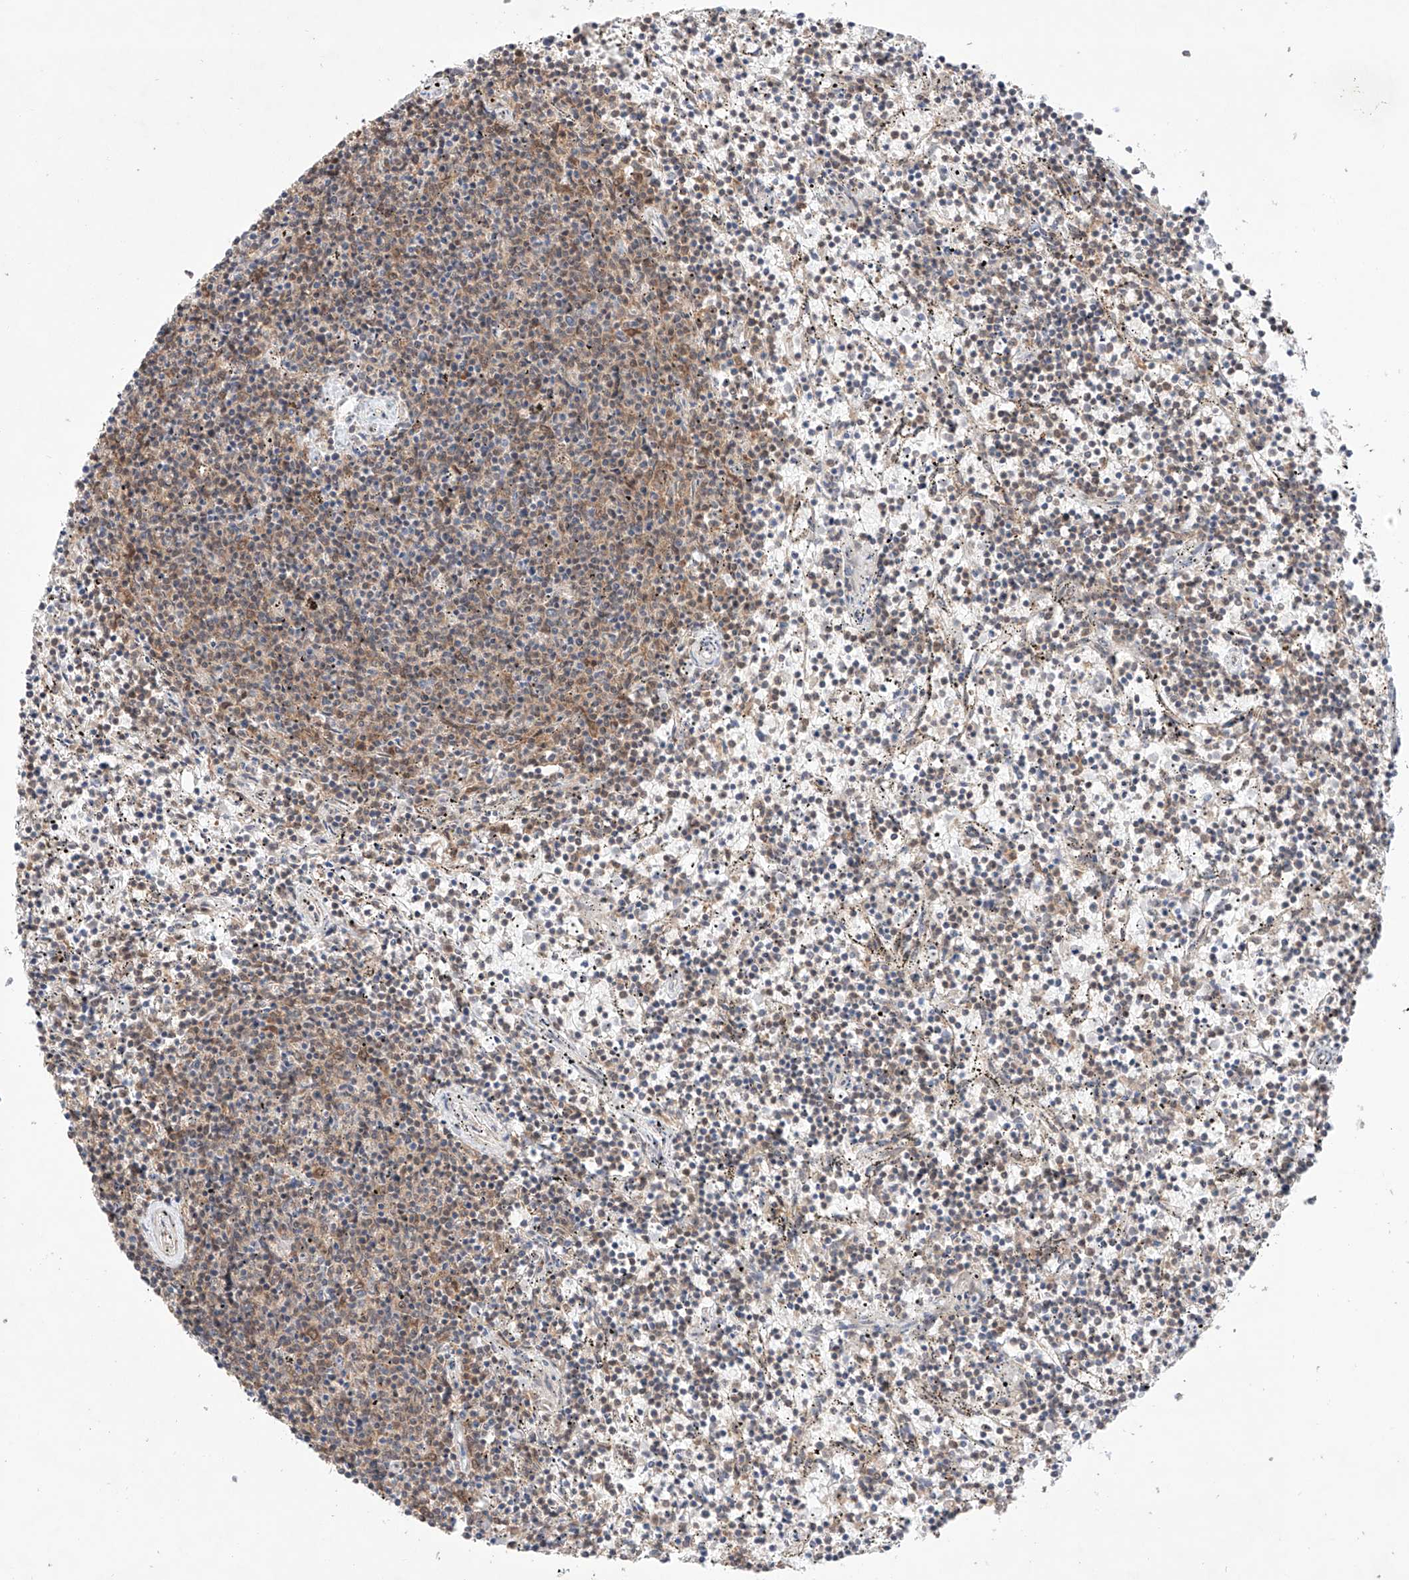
{"staining": {"intensity": "negative", "quantity": "none", "location": "none"}, "tissue": "lymphoma", "cell_type": "Tumor cells", "image_type": "cancer", "snomed": [{"axis": "morphology", "description": "Malignant lymphoma, non-Hodgkin's type, Low grade"}, {"axis": "topography", "description": "Spleen"}], "caption": "Immunohistochemical staining of human lymphoma demonstrates no significant expression in tumor cells. The staining is performed using DAB (3,3'-diaminobenzidine) brown chromogen with nuclei counter-stained in using hematoxylin.", "gene": "TSR2", "patient": {"sex": "female", "age": 50}}